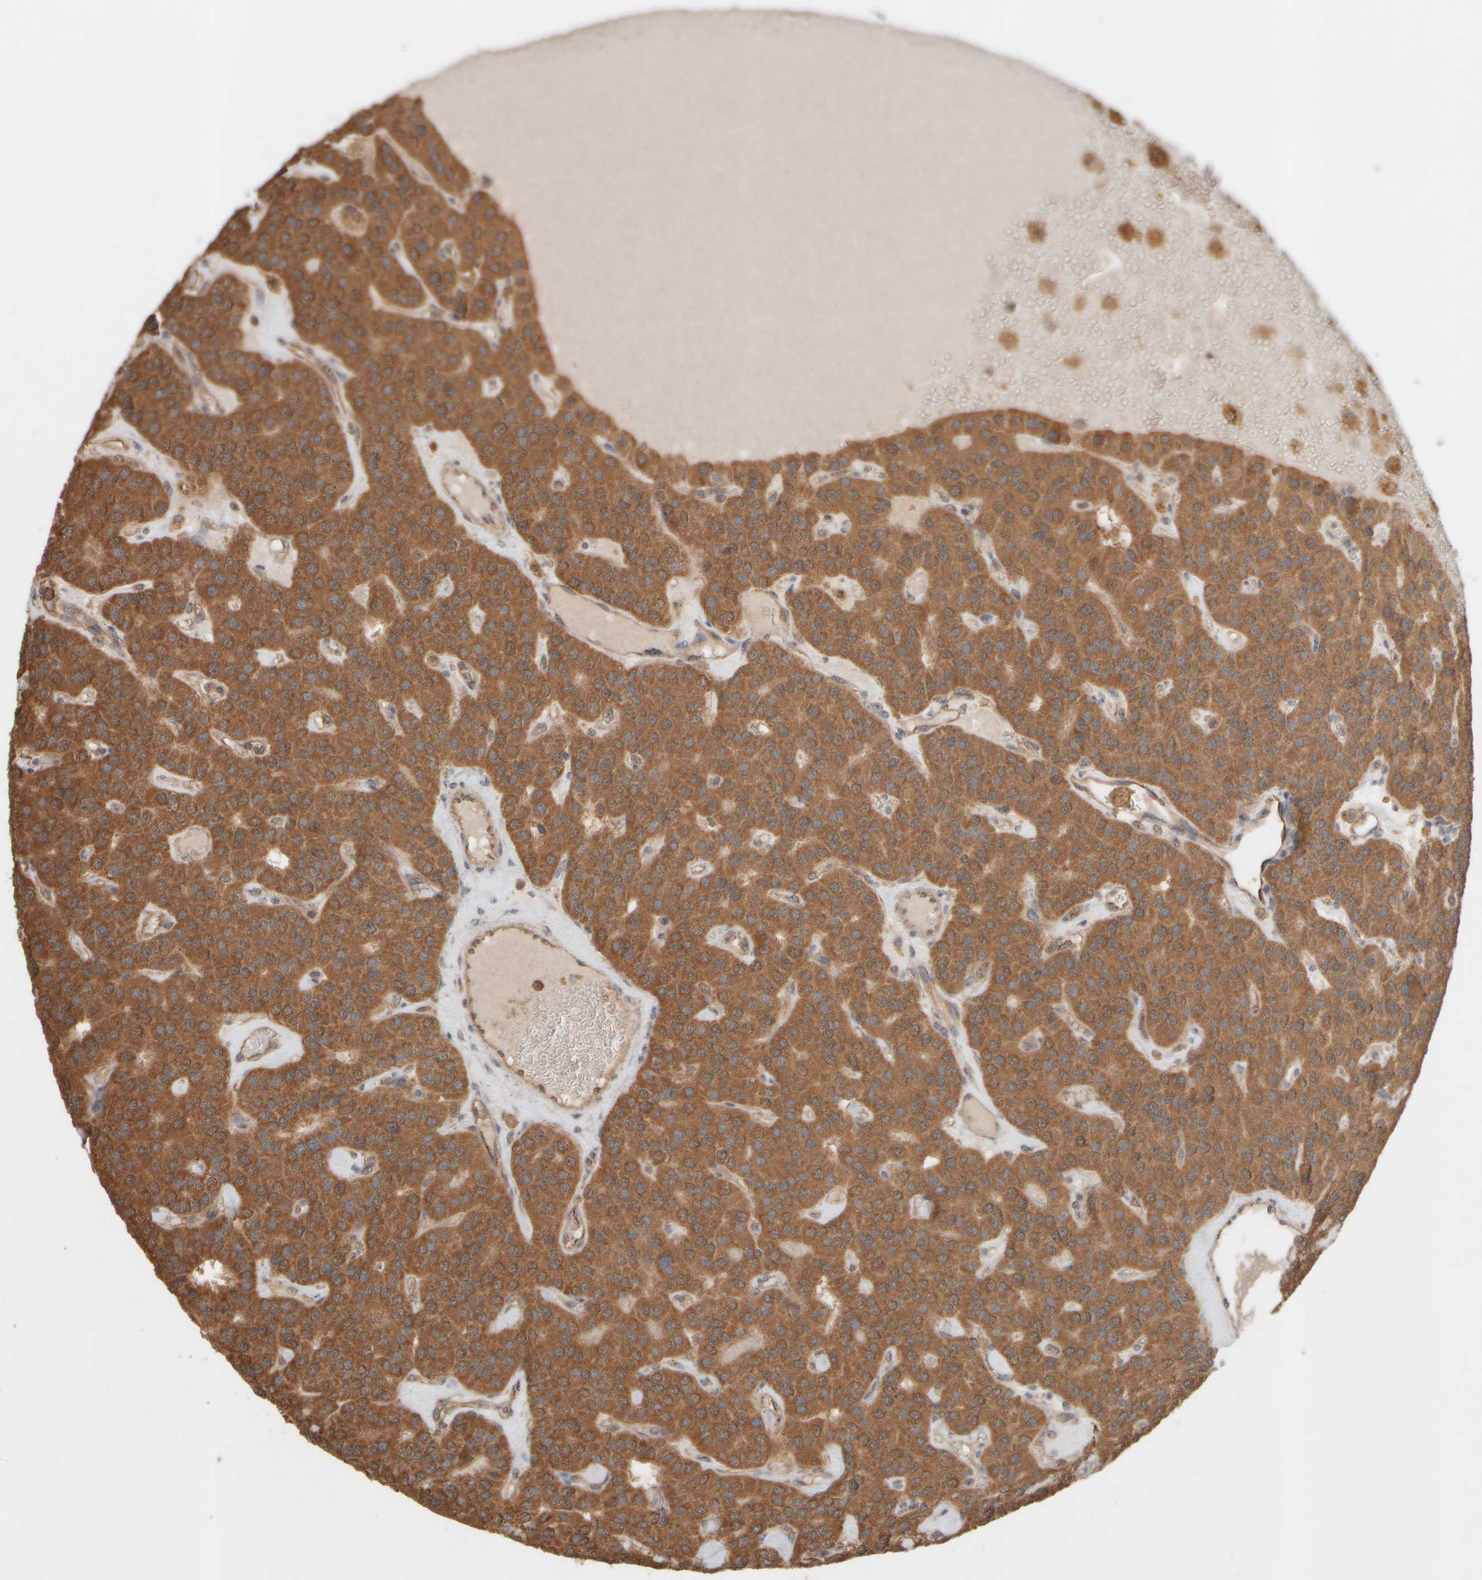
{"staining": {"intensity": "moderate", "quantity": ">75%", "location": "cytoplasmic/membranous"}, "tissue": "parathyroid gland", "cell_type": "Glandular cells", "image_type": "normal", "snomed": [{"axis": "morphology", "description": "Normal tissue, NOS"}, {"axis": "morphology", "description": "Adenoma, NOS"}, {"axis": "topography", "description": "Parathyroid gland"}], "caption": "This image displays IHC staining of benign parathyroid gland, with medium moderate cytoplasmic/membranous expression in about >75% of glandular cells.", "gene": "EIF2B3", "patient": {"sex": "female", "age": 86}}